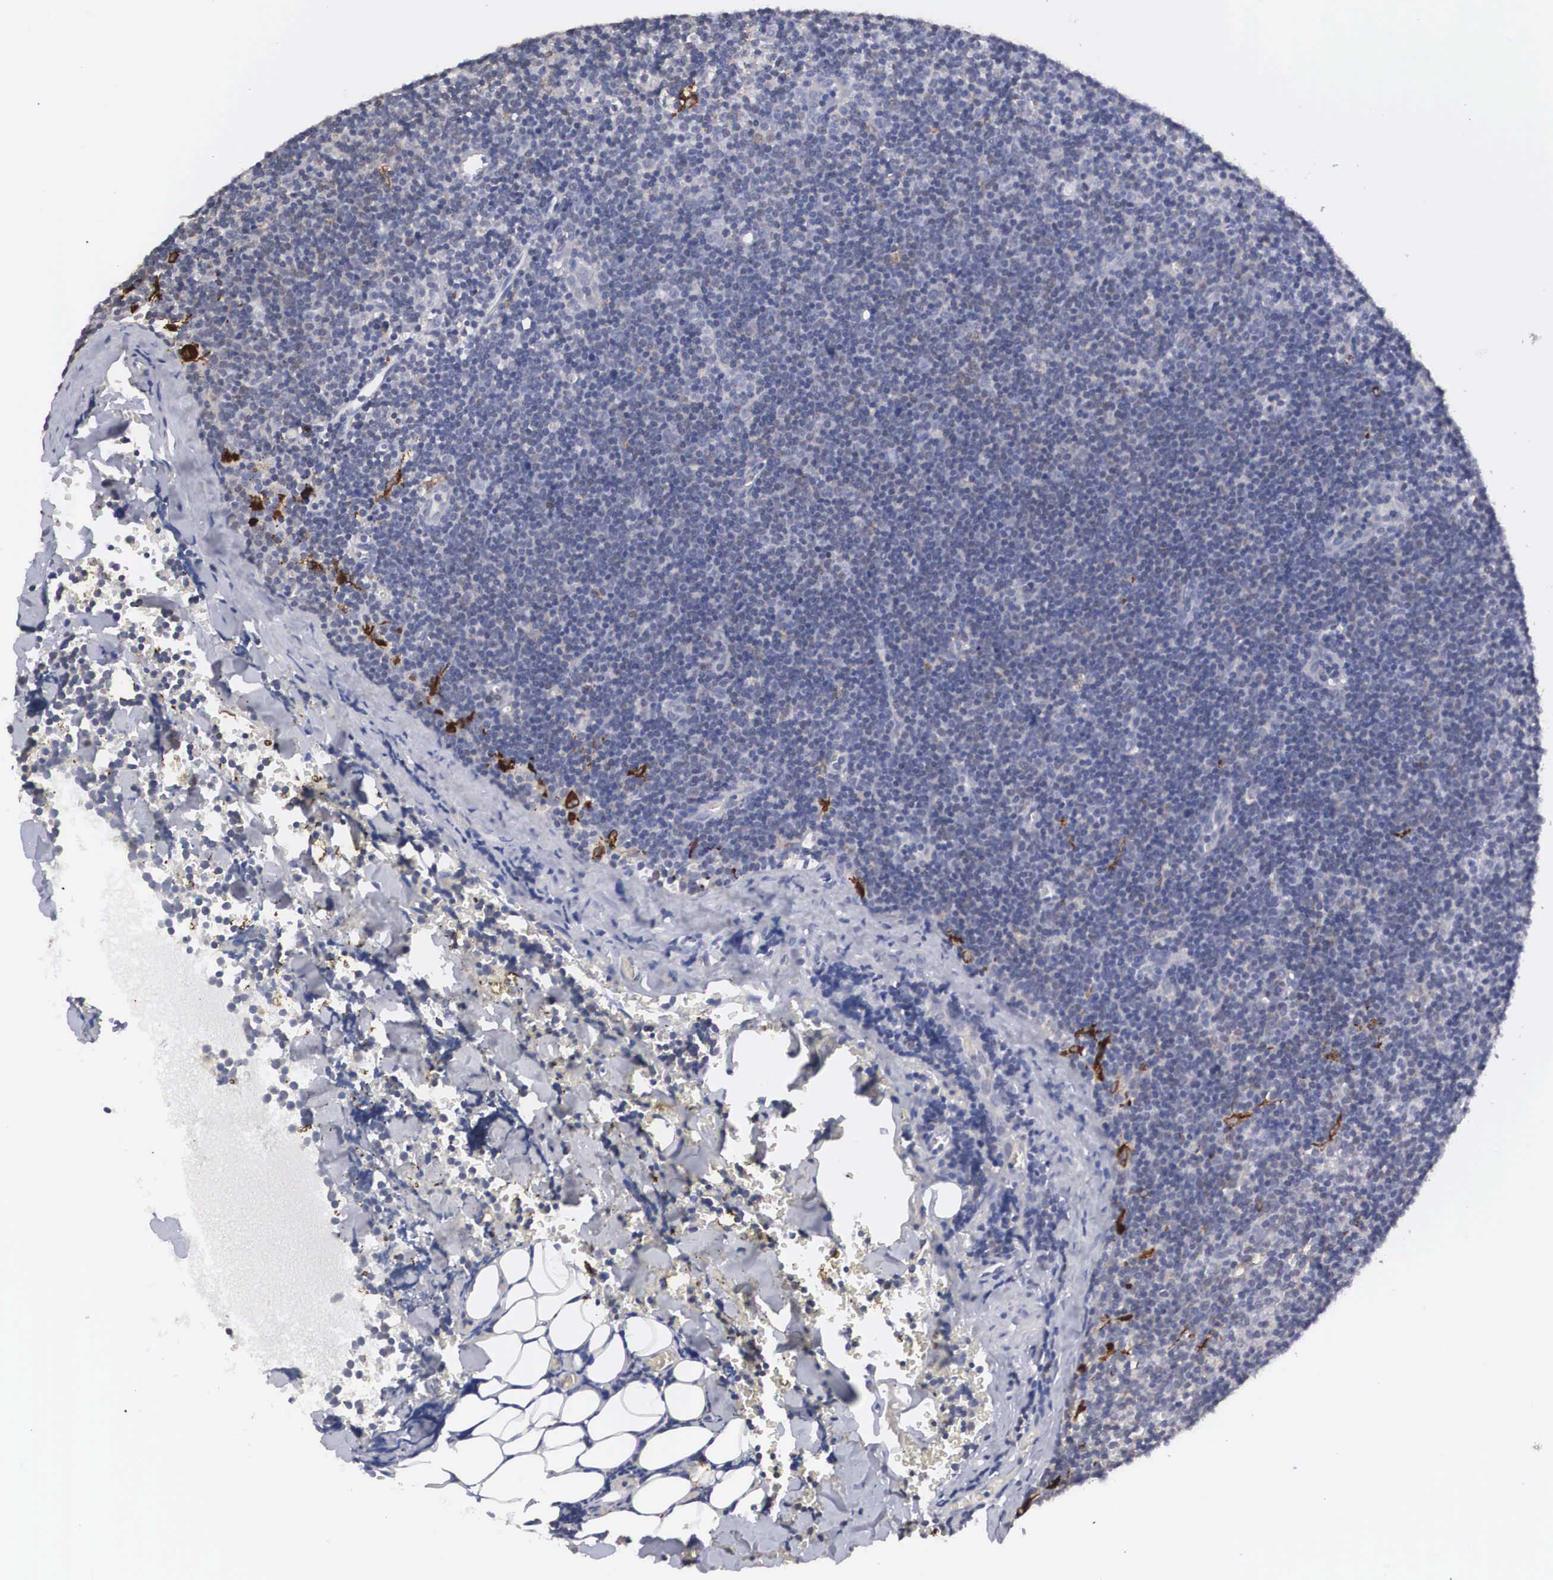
{"staining": {"intensity": "weak", "quantity": "<25%", "location": "cytoplasmic/membranous"}, "tissue": "lymphoma", "cell_type": "Tumor cells", "image_type": "cancer", "snomed": [{"axis": "morphology", "description": "Malignant lymphoma, non-Hodgkin's type, Low grade"}, {"axis": "topography", "description": "Lymph node"}], "caption": "Immunohistochemistry (IHC) photomicrograph of low-grade malignant lymphoma, non-Hodgkin's type stained for a protein (brown), which shows no positivity in tumor cells.", "gene": "HMOX1", "patient": {"sex": "male", "age": 57}}